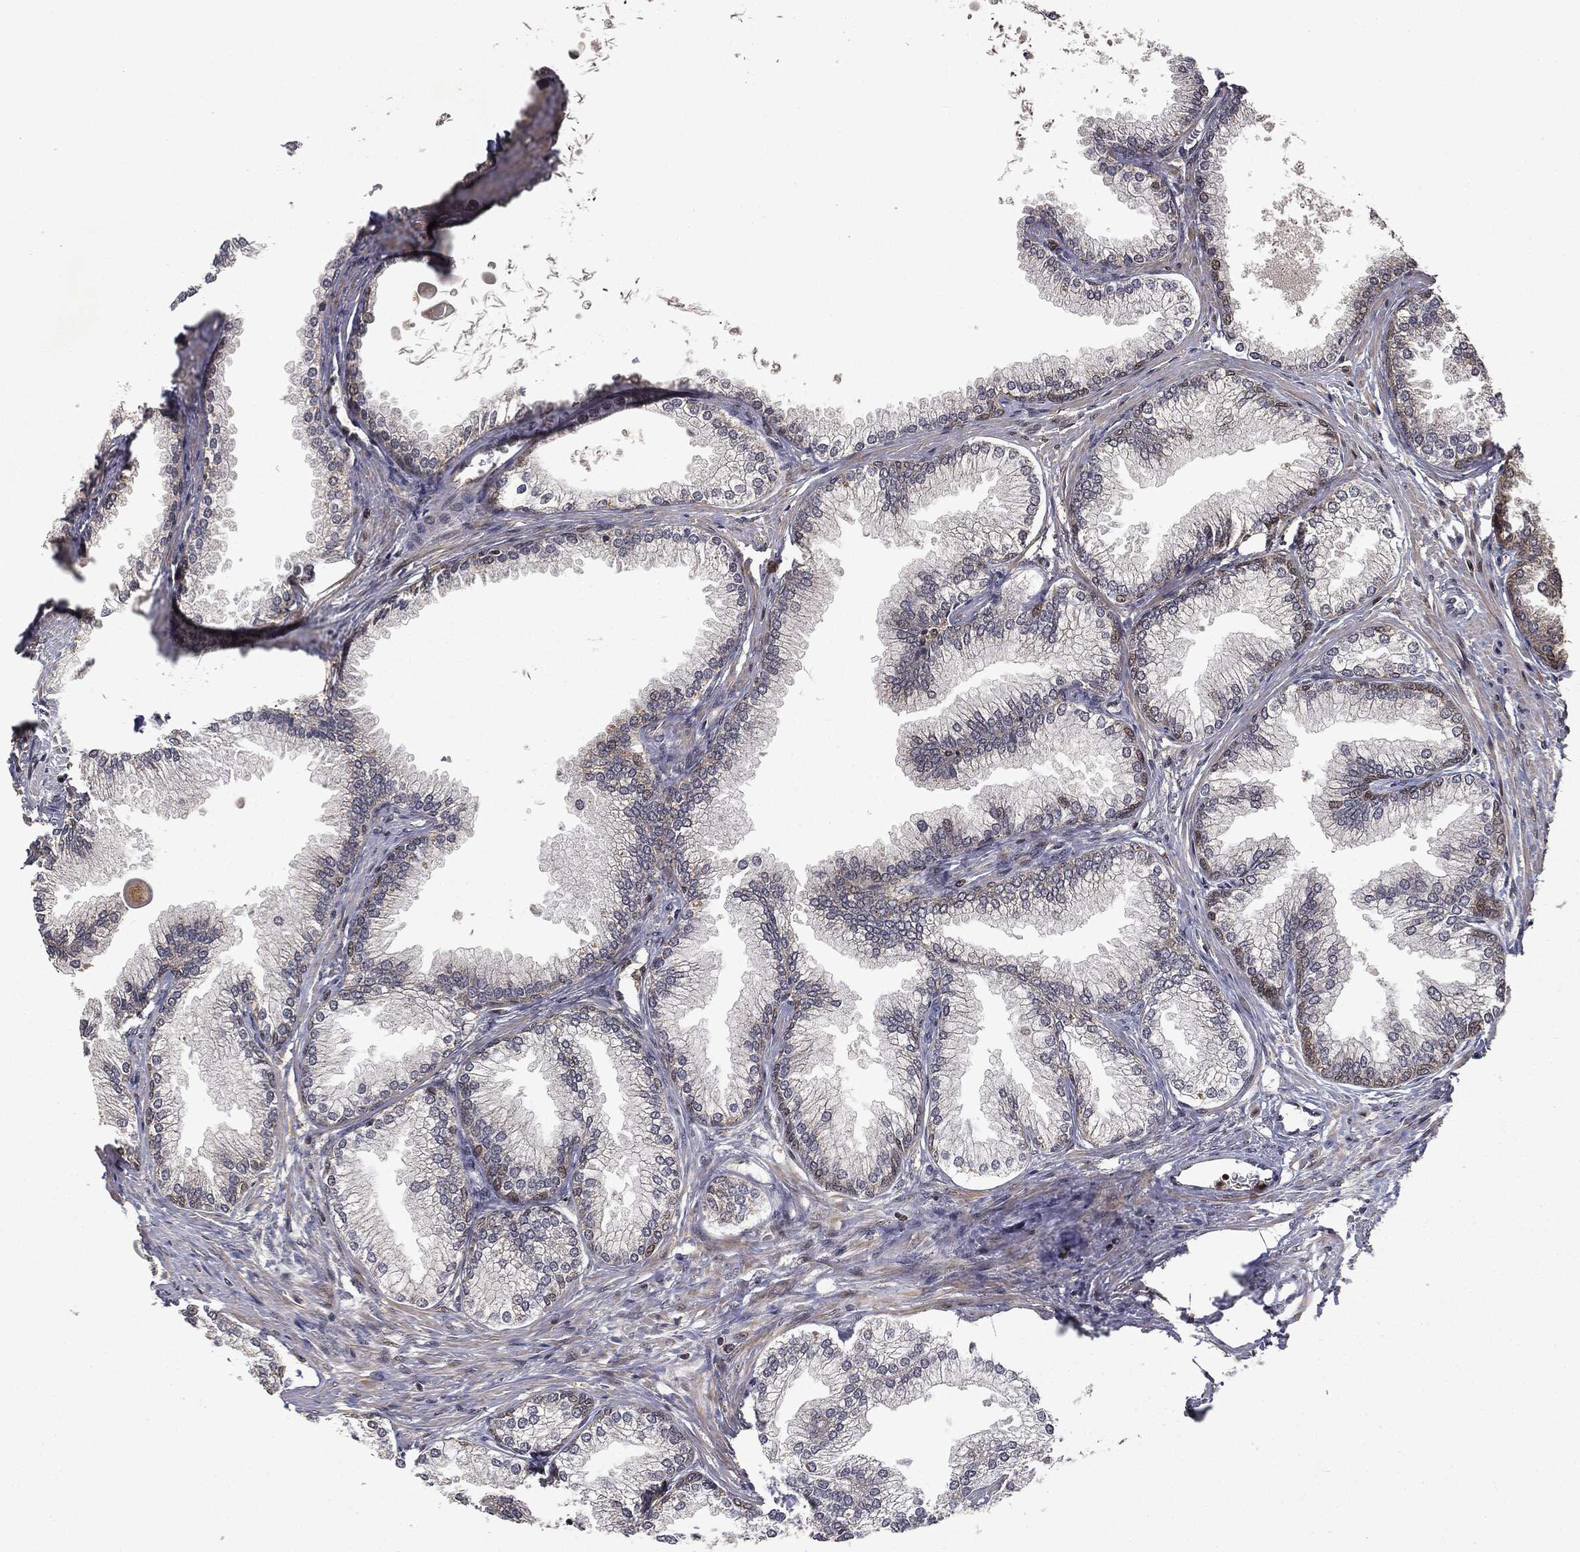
{"staining": {"intensity": "moderate", "quantity": "<25%", "location": "cytoplasmic/membranous,nuclear"}, "tissue": "prostate", "cell_type": "Glandular cells", "image_type": "normal", "snomed": [{"axis": "morphology", "description": "Normal tissue, NOS"}, {"axis": "topography", "description": "Prostate"}], "caption": "Glandular cells exhibit moderate cytoplasmic/membranous,nuclear positivity in about <25% of cells in unremarkable prostate.", "gene": "ZNHIT6", "patient": {"sex": "male", "age": 72}}